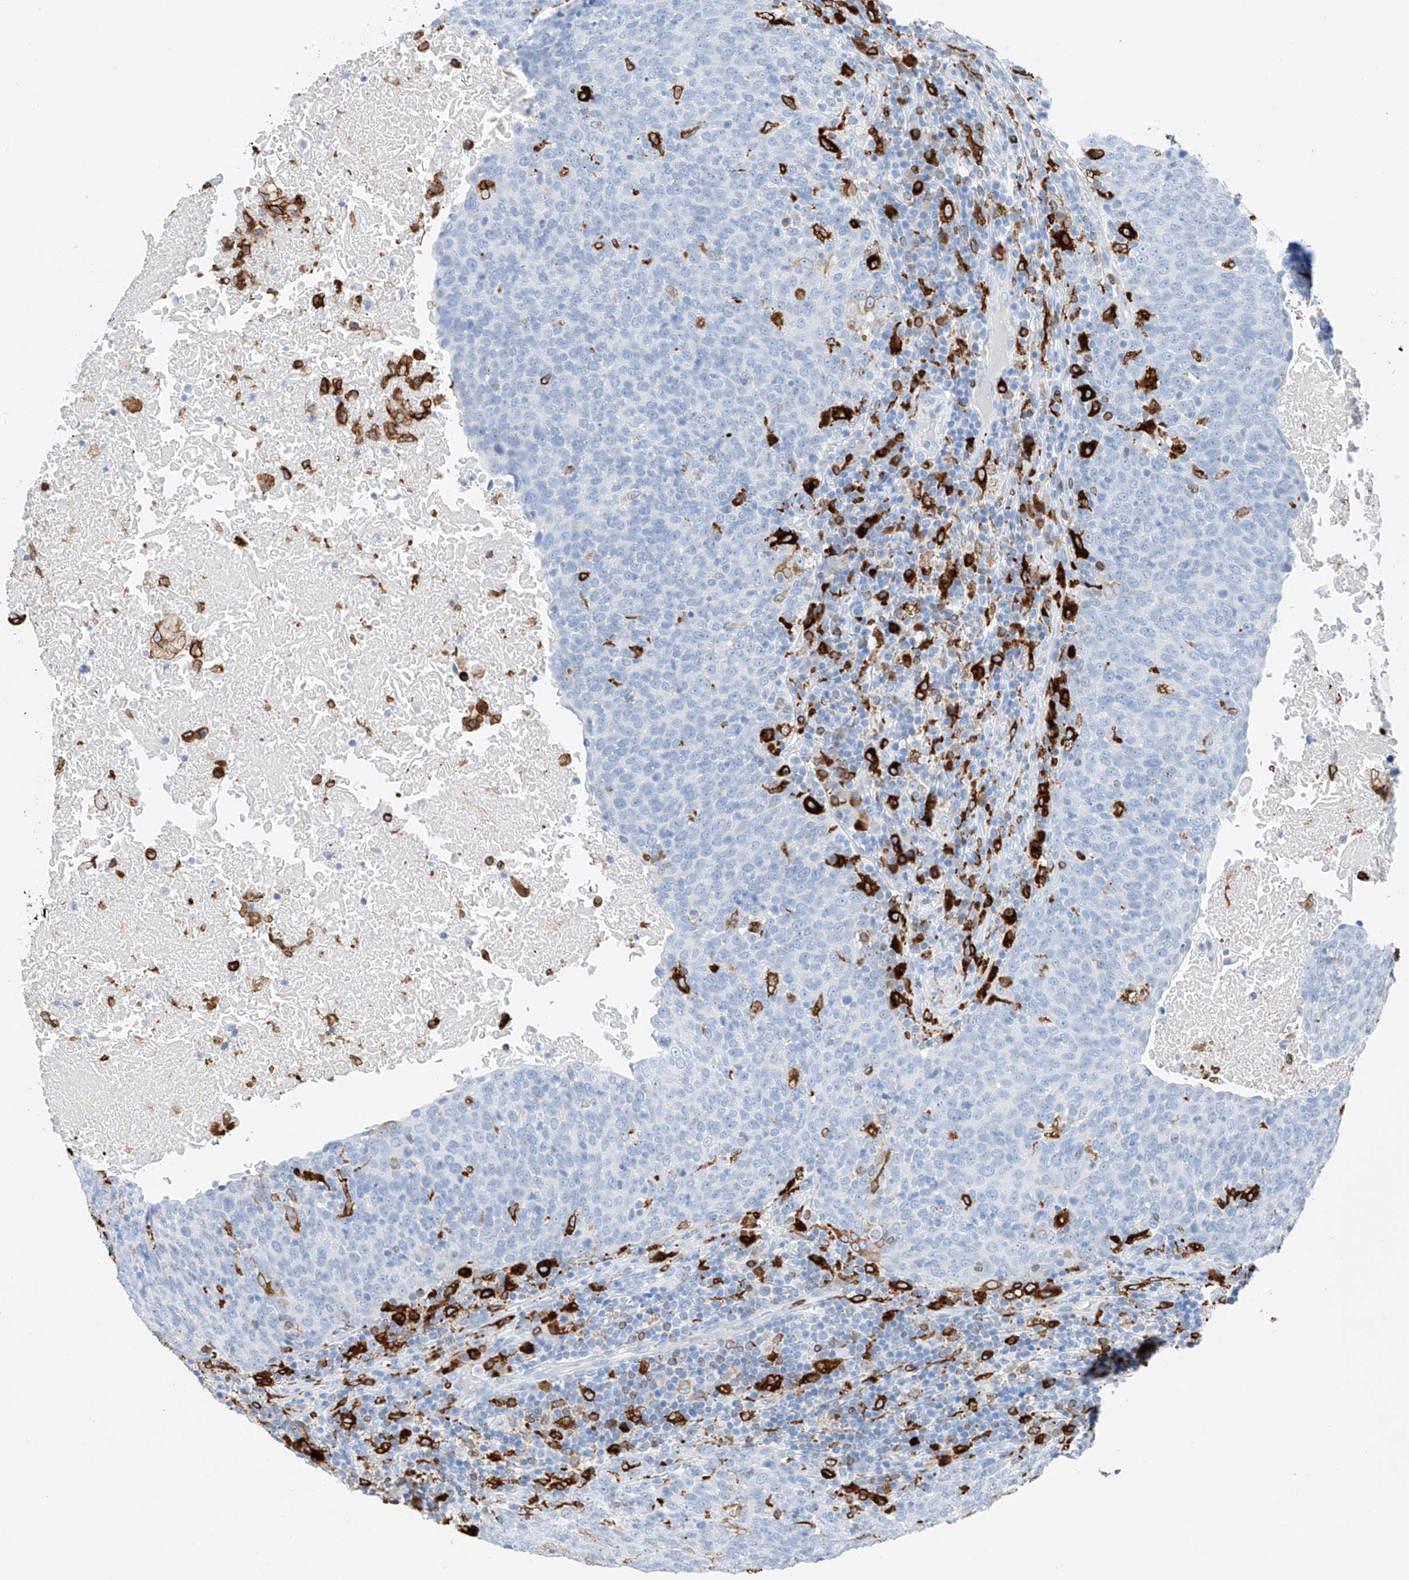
{"staining": {"intensity": "negative", "quantity": "none", "location": "none"}, "tissue": "head and neck cancer", "cell_type": "Tumor cells", "image_type": "cancer", "snomed": [{"axis": "morphology", "description": "Squamous cell carcinoma, NOS"}, {"axis": "morphology", "description": "Squamous cell carcinoma, metastatic, NOS"}, {"axis": "topography", "description": "Lymph node"}, {"axis": "topography", "description": "Head-Neck"}], "caption": "DAB immunohistochemical staining of human head and neck squamous cell carcinoma shows no significant positivity in tumor cells. Nuclei are stained in blue.", "gene": "TBXAS1", "patient": {"sex": "male", "age": 62}}